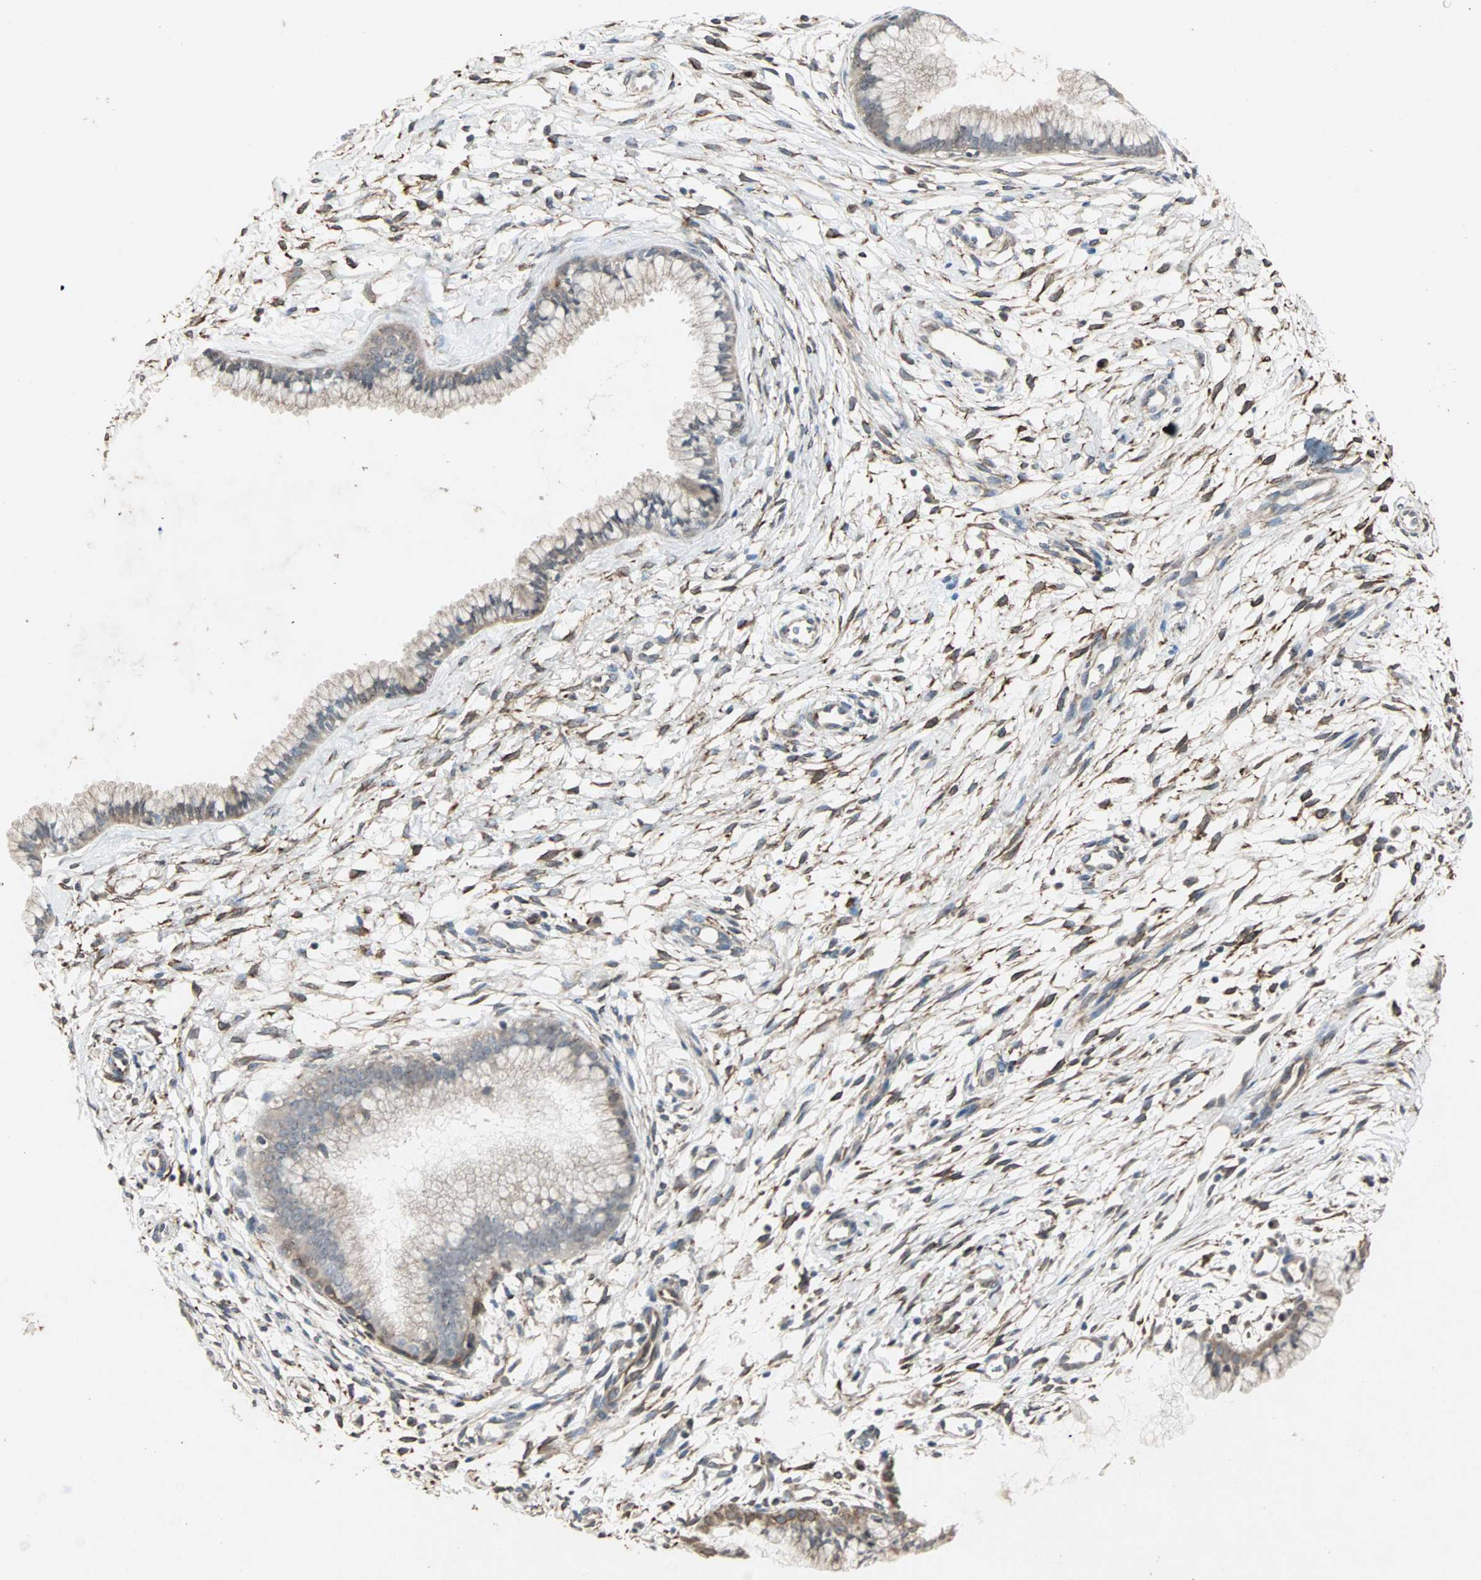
{"staining": {"intensity": "weak", "quantity": "<25%", "location": "cytoplasmic/membranous"}, "tissue": "cervix", "cell_type": "Glandular cells", "image_type": "normal", "snomed": [{"axis": "morphology", "description": "Normal tissue, NOS"}, {"axis": "topography", "description": "Cervix"}], "caption": "This is an immunohistochemistry (IHC) micrograph of normal human cervix. There is no positivity in glandular cells.", "gene": "TRPV4", "patient": {"sex": "female", "age": 39}}